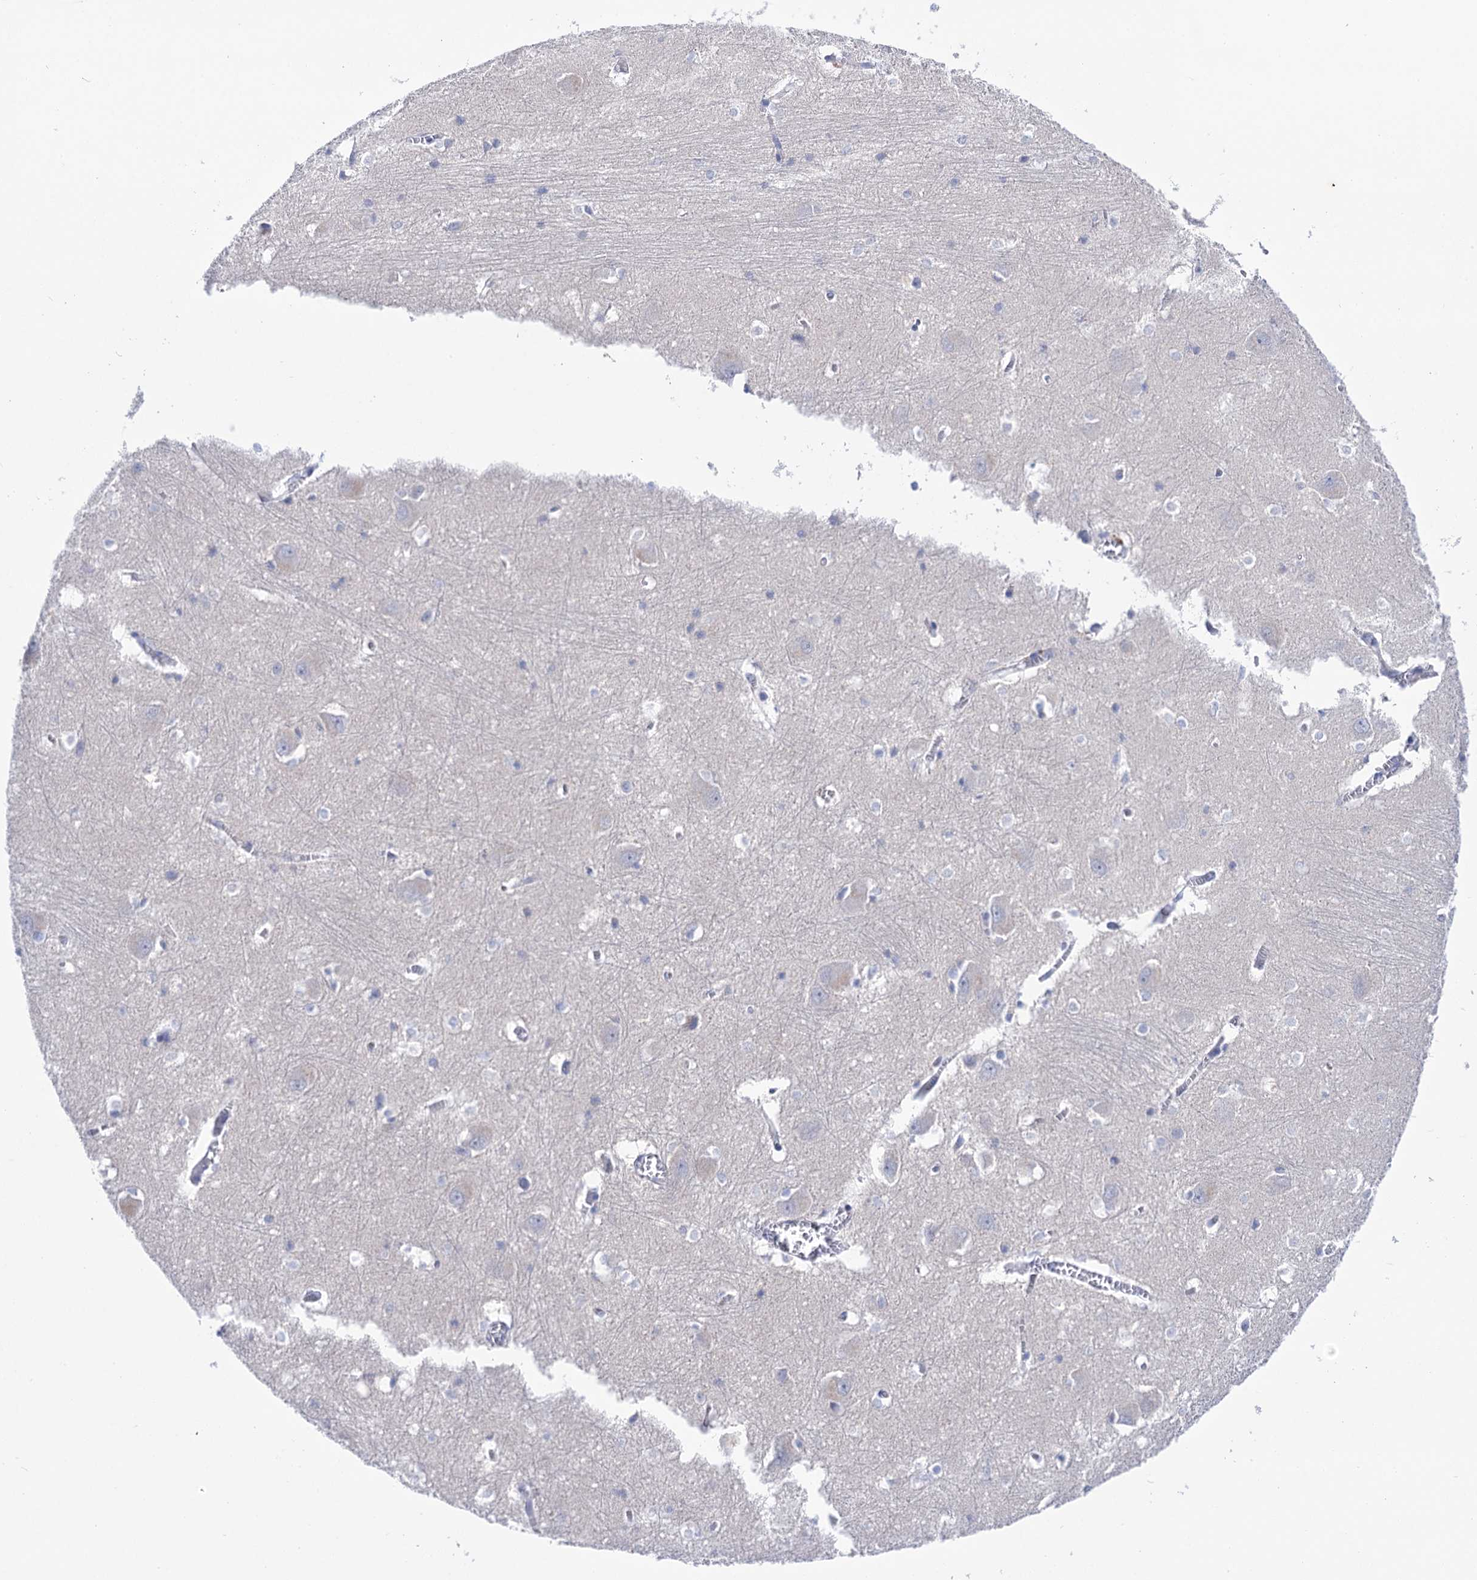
{"staining": {"intensity": "negative", "quantity": "none", "location": "none"}, "tissue": "caudate", "cell_type": "Glial cells", "image_type": "normal", "snomed": [{"axis": "morphology", "description": "Normal tissue, NOS"}, {"axis": "topography", "description": "Lateral ventricle wall"}], "caption": "DAB immunohistochemical staining of benign human caudate reveals no significant positivity in glial cells.", "gene": "YARS2", "patient": {"sex": "male", "age": 37}}